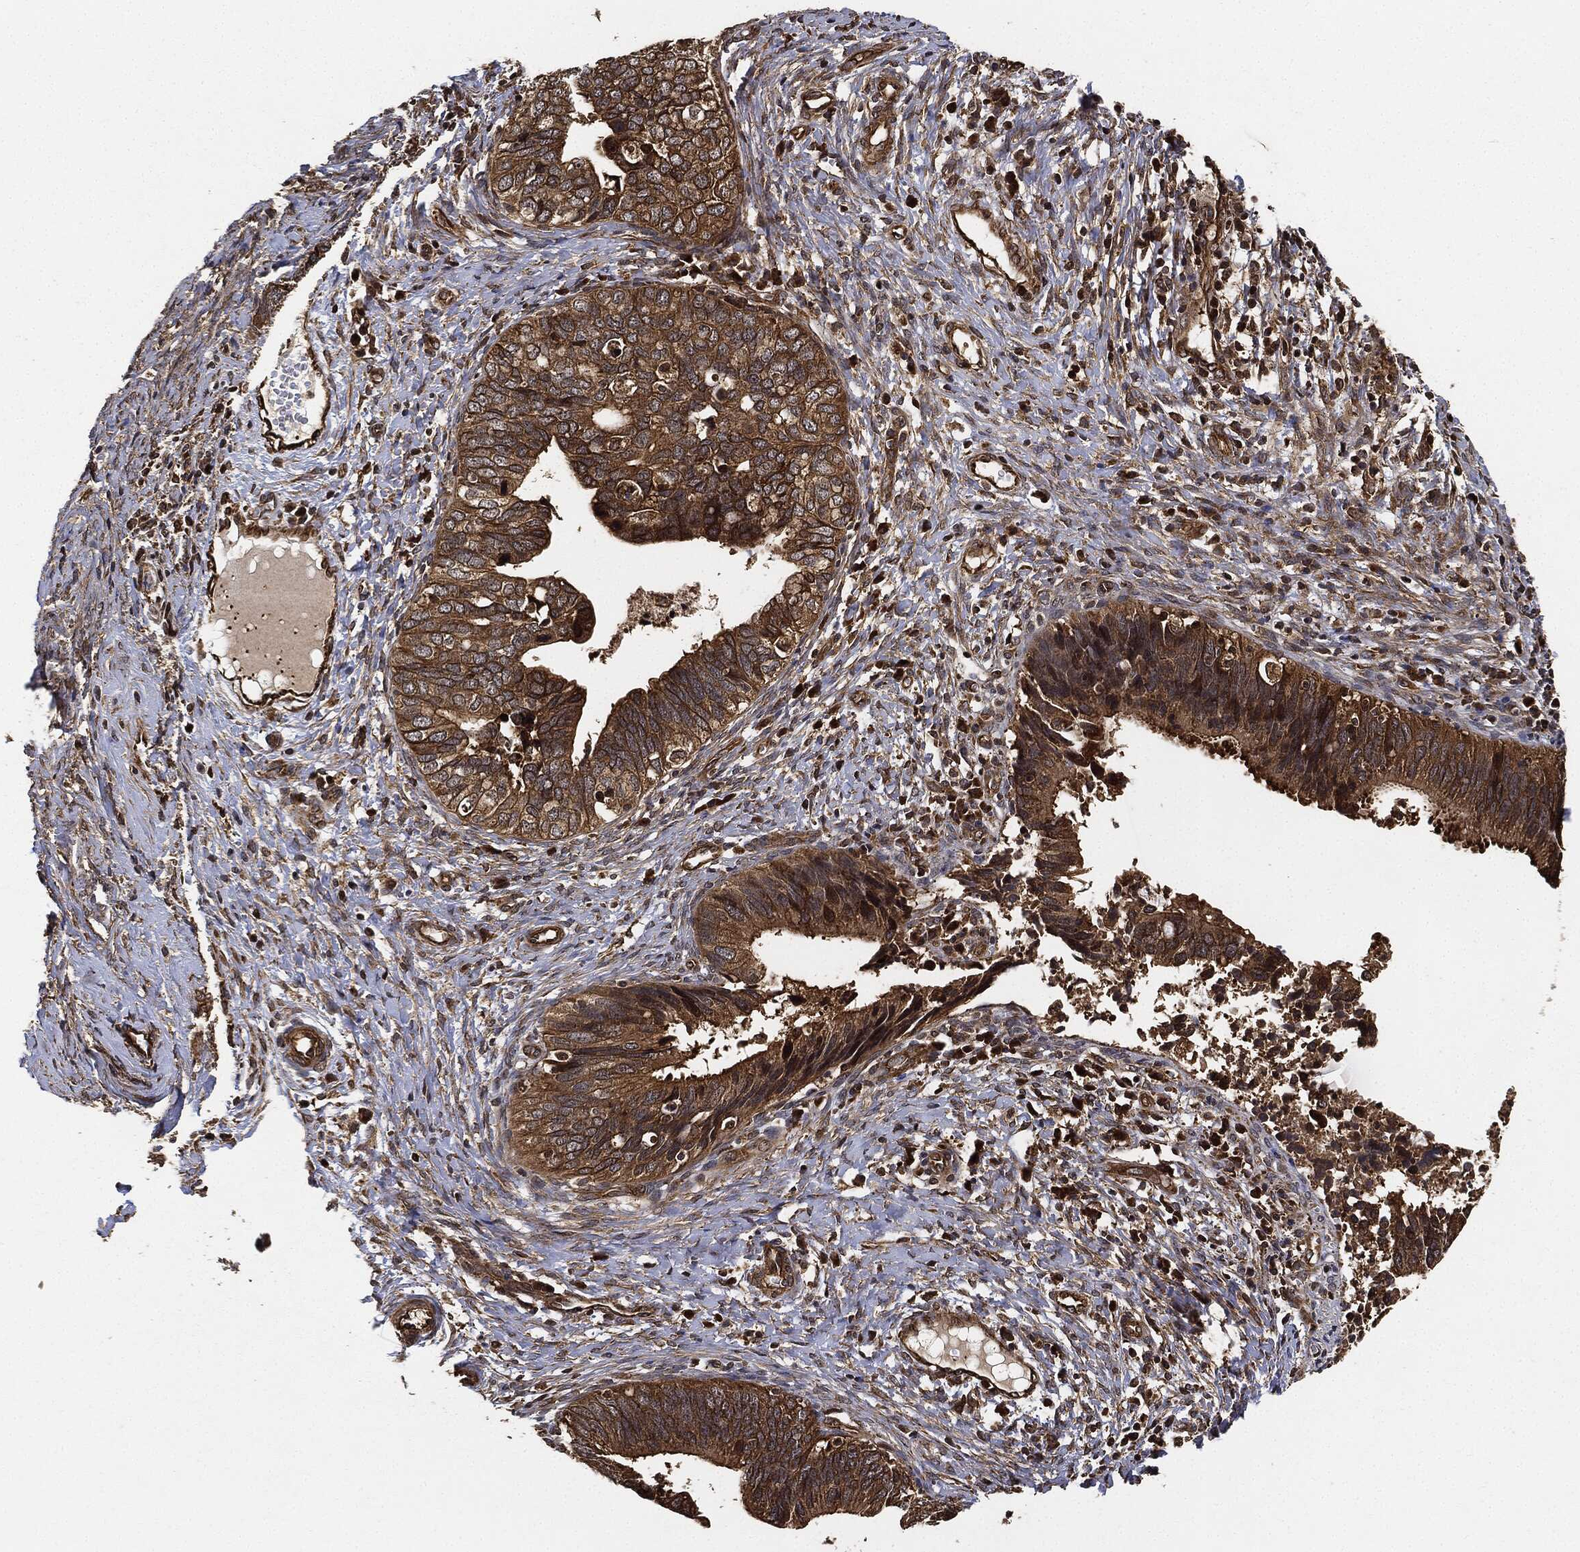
{"staining": {"intensity": "moderate", "quantity": ">75%", "location": "cytoplasmic/membranous"}, "tissue": "cervical cancer", "cell_type": "Tumor cells", "image_type": "cancer", "snomed": [{"axis": "morphology", "description": "Adenocarcinoma, NOS"}, {"axis": "topography", "description": "Cervix"}], "caption": "A micrograph of cervical cancer (adenocarcinoma) stained for a protein reveals moderate cytoplasmic/membranous brown staining in tumor cells.", "gene": "CEP290", "patient": {"sex": "female", "age": 42}}